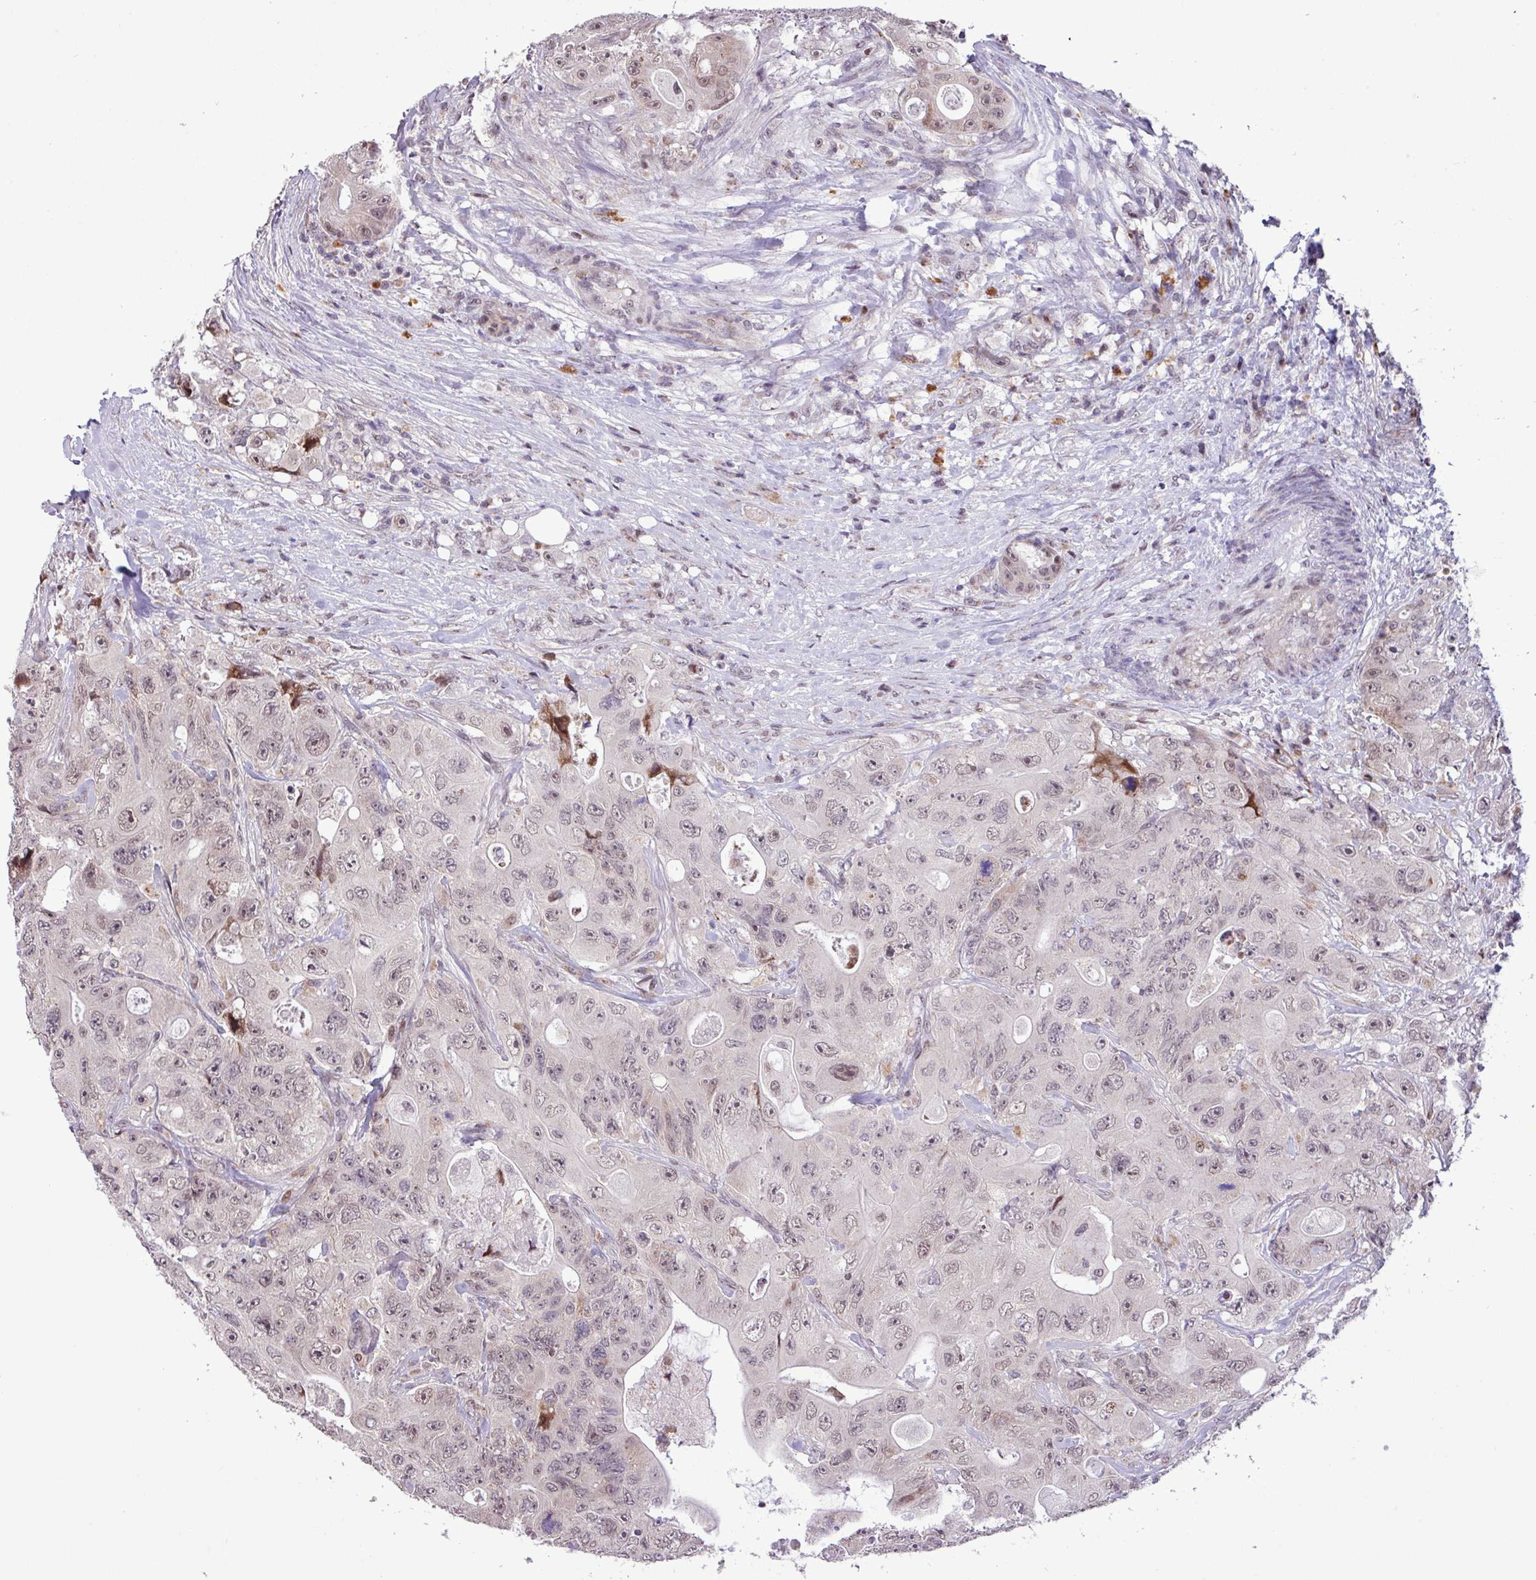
{"staining": {"intensity": "weak", "quantity": "25%-75%", "location": "nuclear"}, "tissue": "colorectal cancer", "cell_type": "Tumor cells", "image_type": "cancer", "snomed": [{"axis": "morphology", "description": "Adenocarcinoma, NOS"}, {"axis": "topography", "description": "Colon"}], "caption": "Tumor cells show low levels of weak nuclear positivity in approximately 25%-75% of cells in colorectal cancer (adenocarcinoma).", "gene": "ZNF354A", "patient": {"sex": "female", "age": 46}}